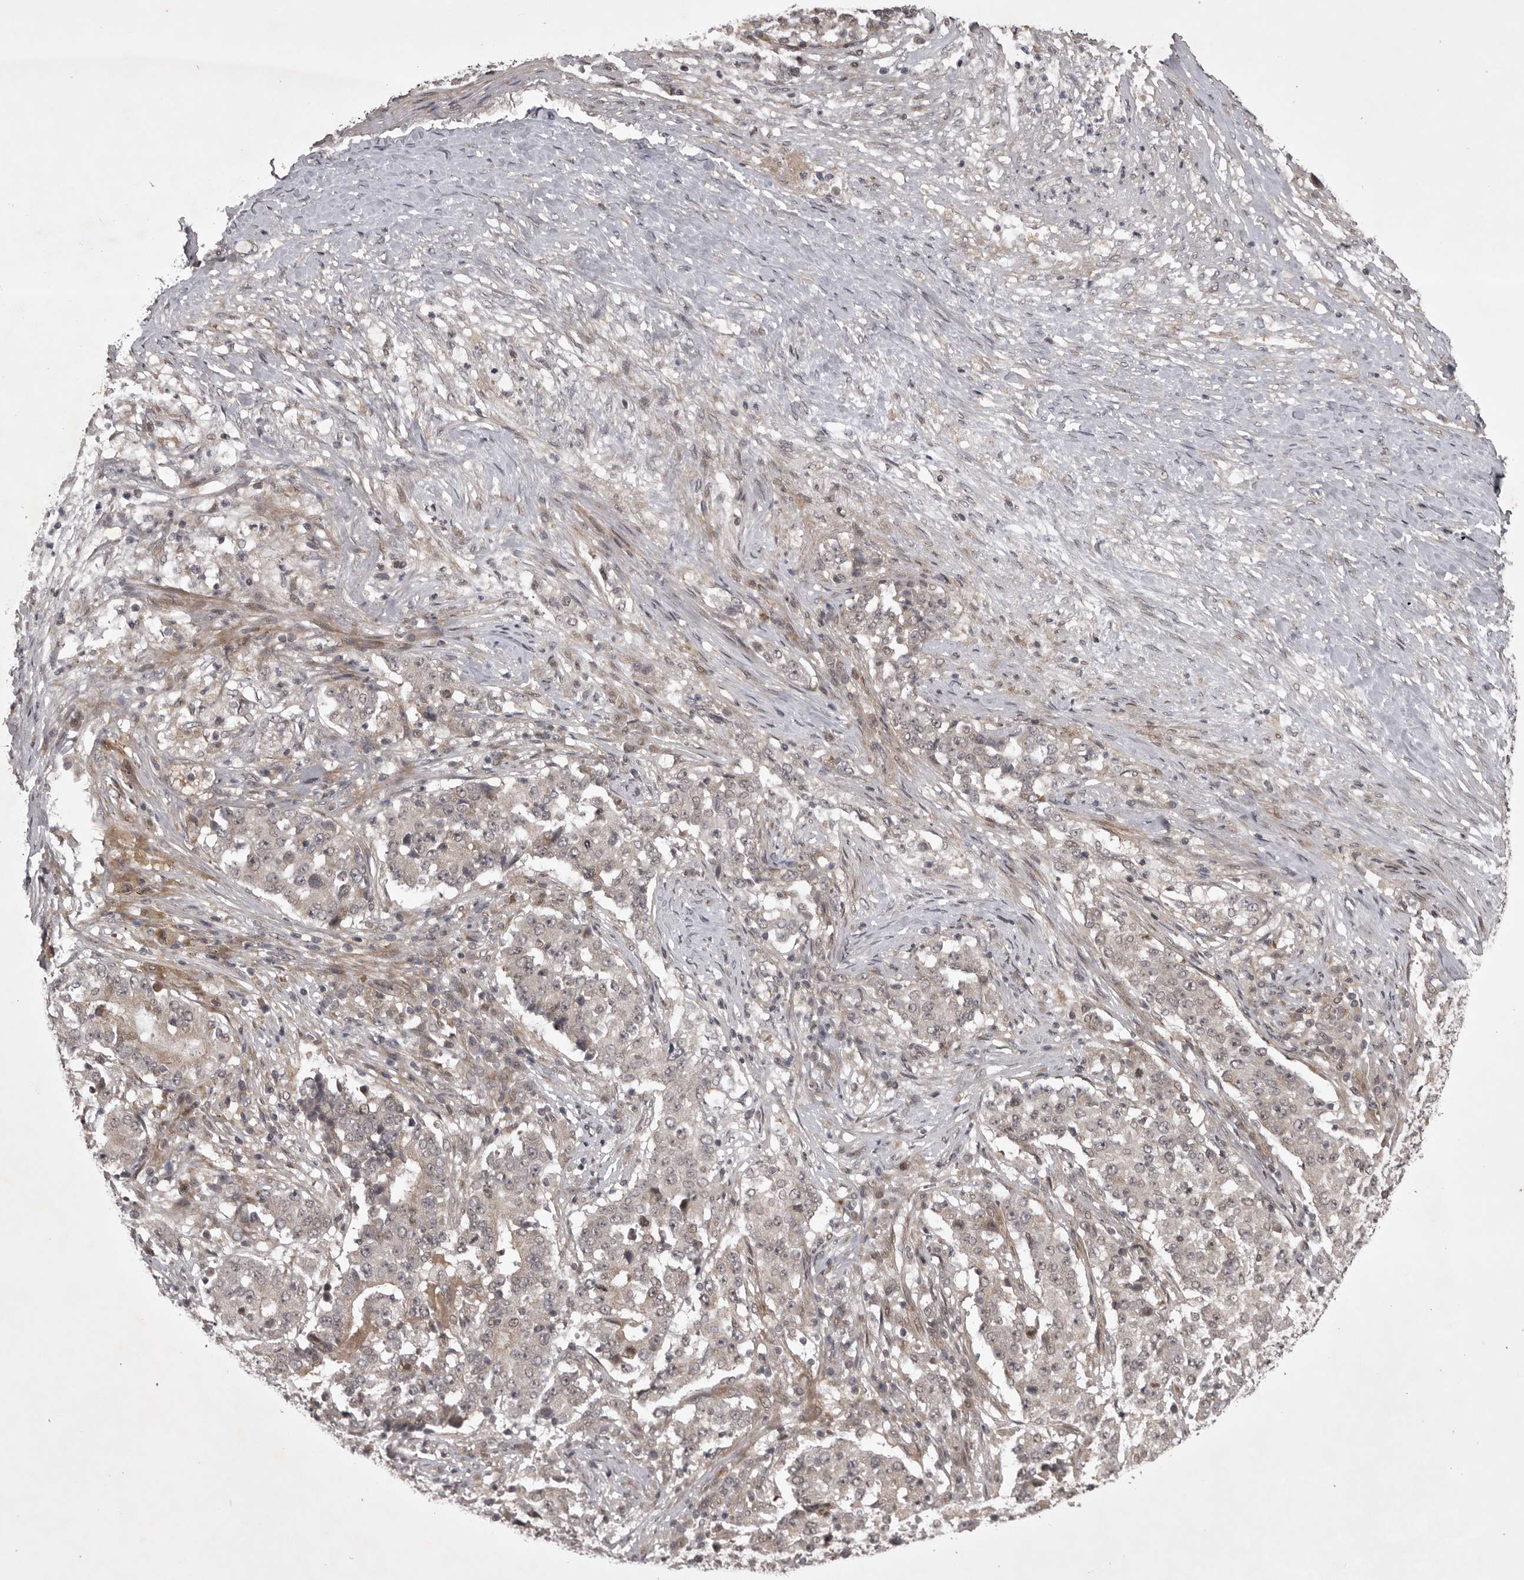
{"staining": {"intensity": "weak", "quantity": "<25%", "location": "cytoplasmic/membranous"}, "tissue": "stomach cancer", "cell_type": "Tumor cells", "image_type": "cancer", "snomed": [{"axis": "morphology", "description": "Adenocarcinoma, NOS"}, {"axis": "topography", "description": "Stomach"}], "caption": "High magnification brightfield microscopy of stomach cancer (adenocarcinoma) stained with DAB (brown) and counterstained with hematoxylin (blue): tumor cells show no significant staining. (DAB (3,3'-diaminobenzidine) immunohistochemistry, high magnification).", "gene": "SNX16", "patient": {"sex": "male", "age": 59}}